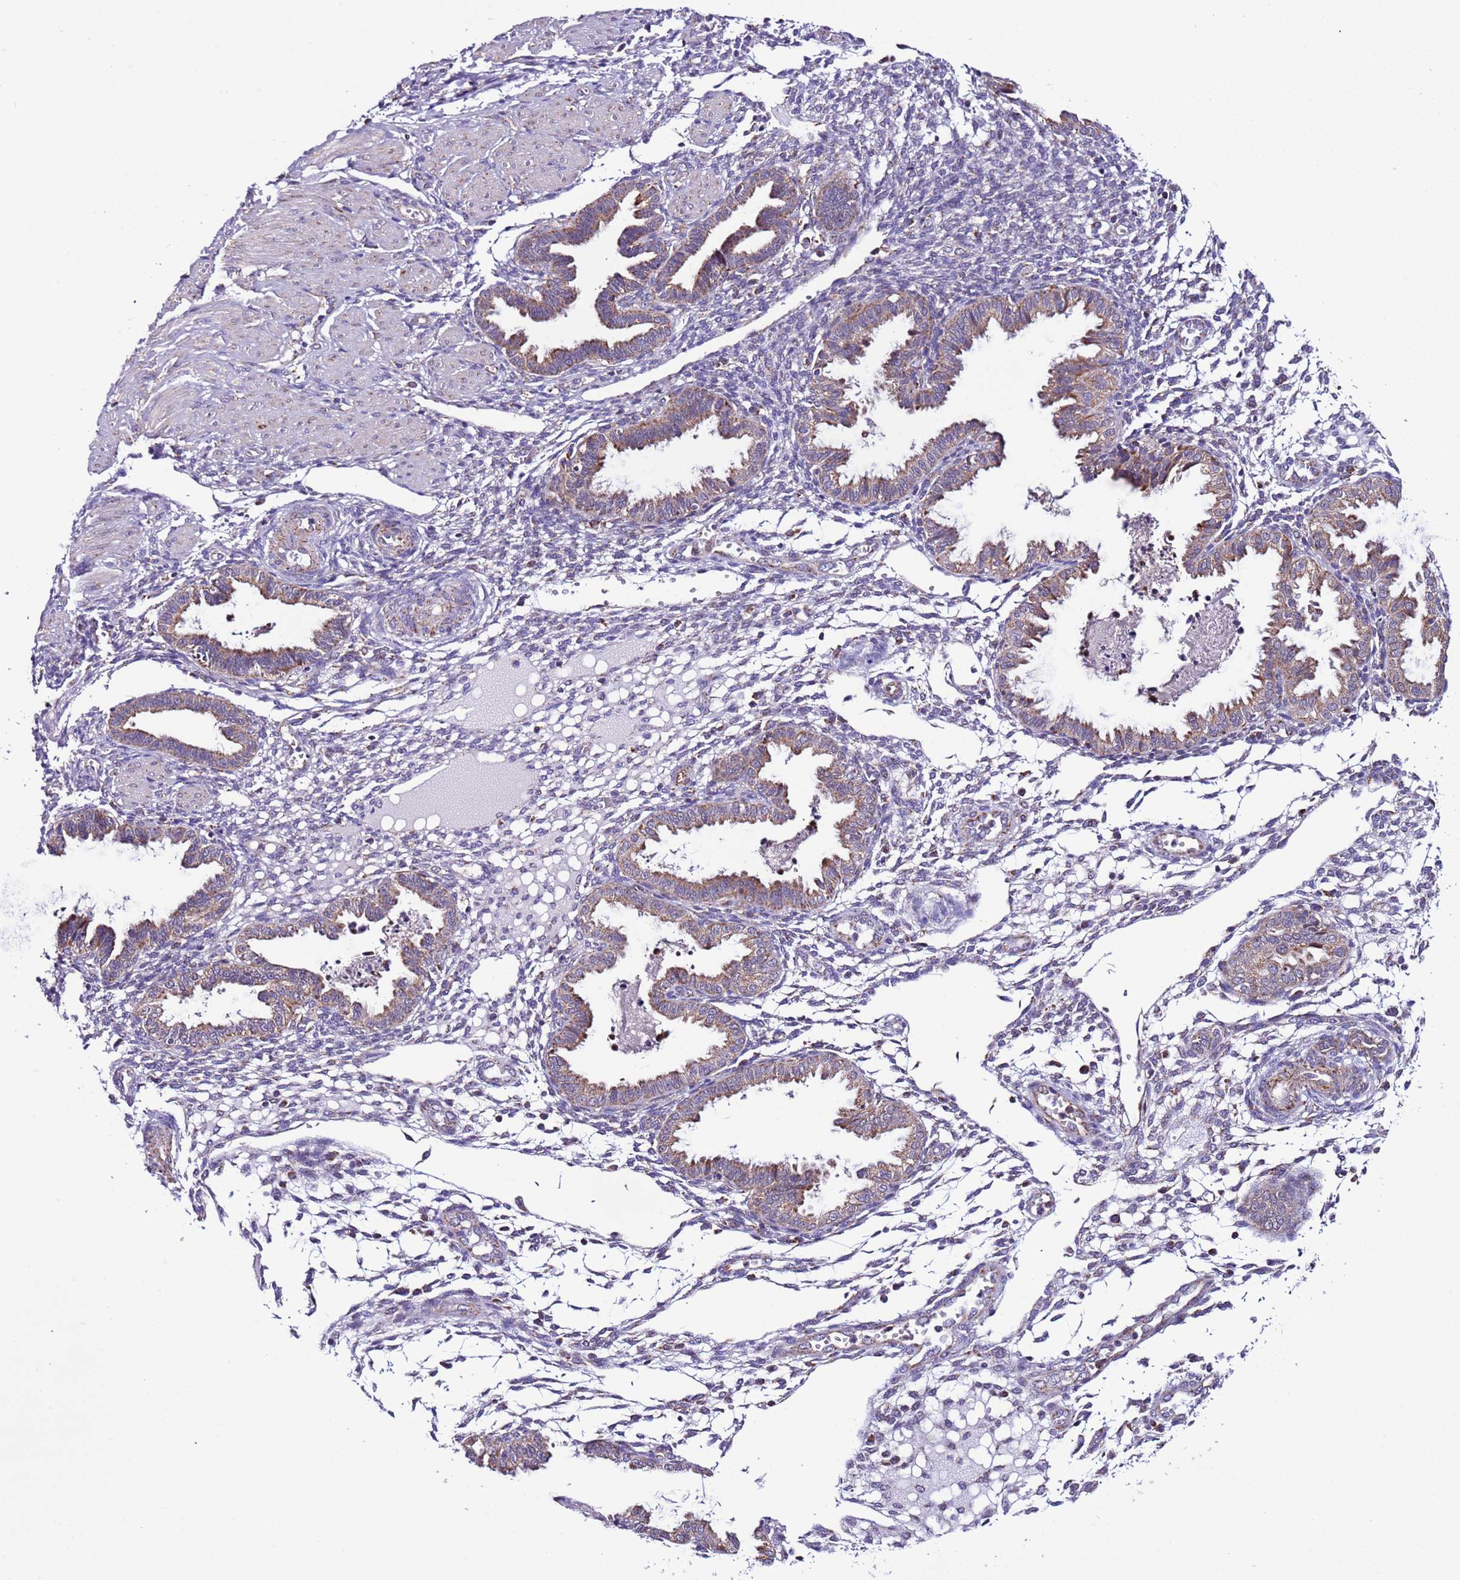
{"staining": {"intensity": "moderate", "quantity": "<25%", "location": "cytoplasmic/membranous"}, "tissue": "endometrium", "cell_type": "Cells in endometrial stroma", "image_type": "normal", "snomed": [{"axis": "morphology", "description": "Normal tissue, NOS"}, {"axis": "topography", "description": "Endometrium"}], "caption": "IHC image of benign human endometrium stained for a protein (brown), which displays low levels of moderate cytoplasmic/membranous expression in about <25% of cells in endometrial stroma.", "gene": "UEVLD", "patient": {"sex": "female", "age": 33}}